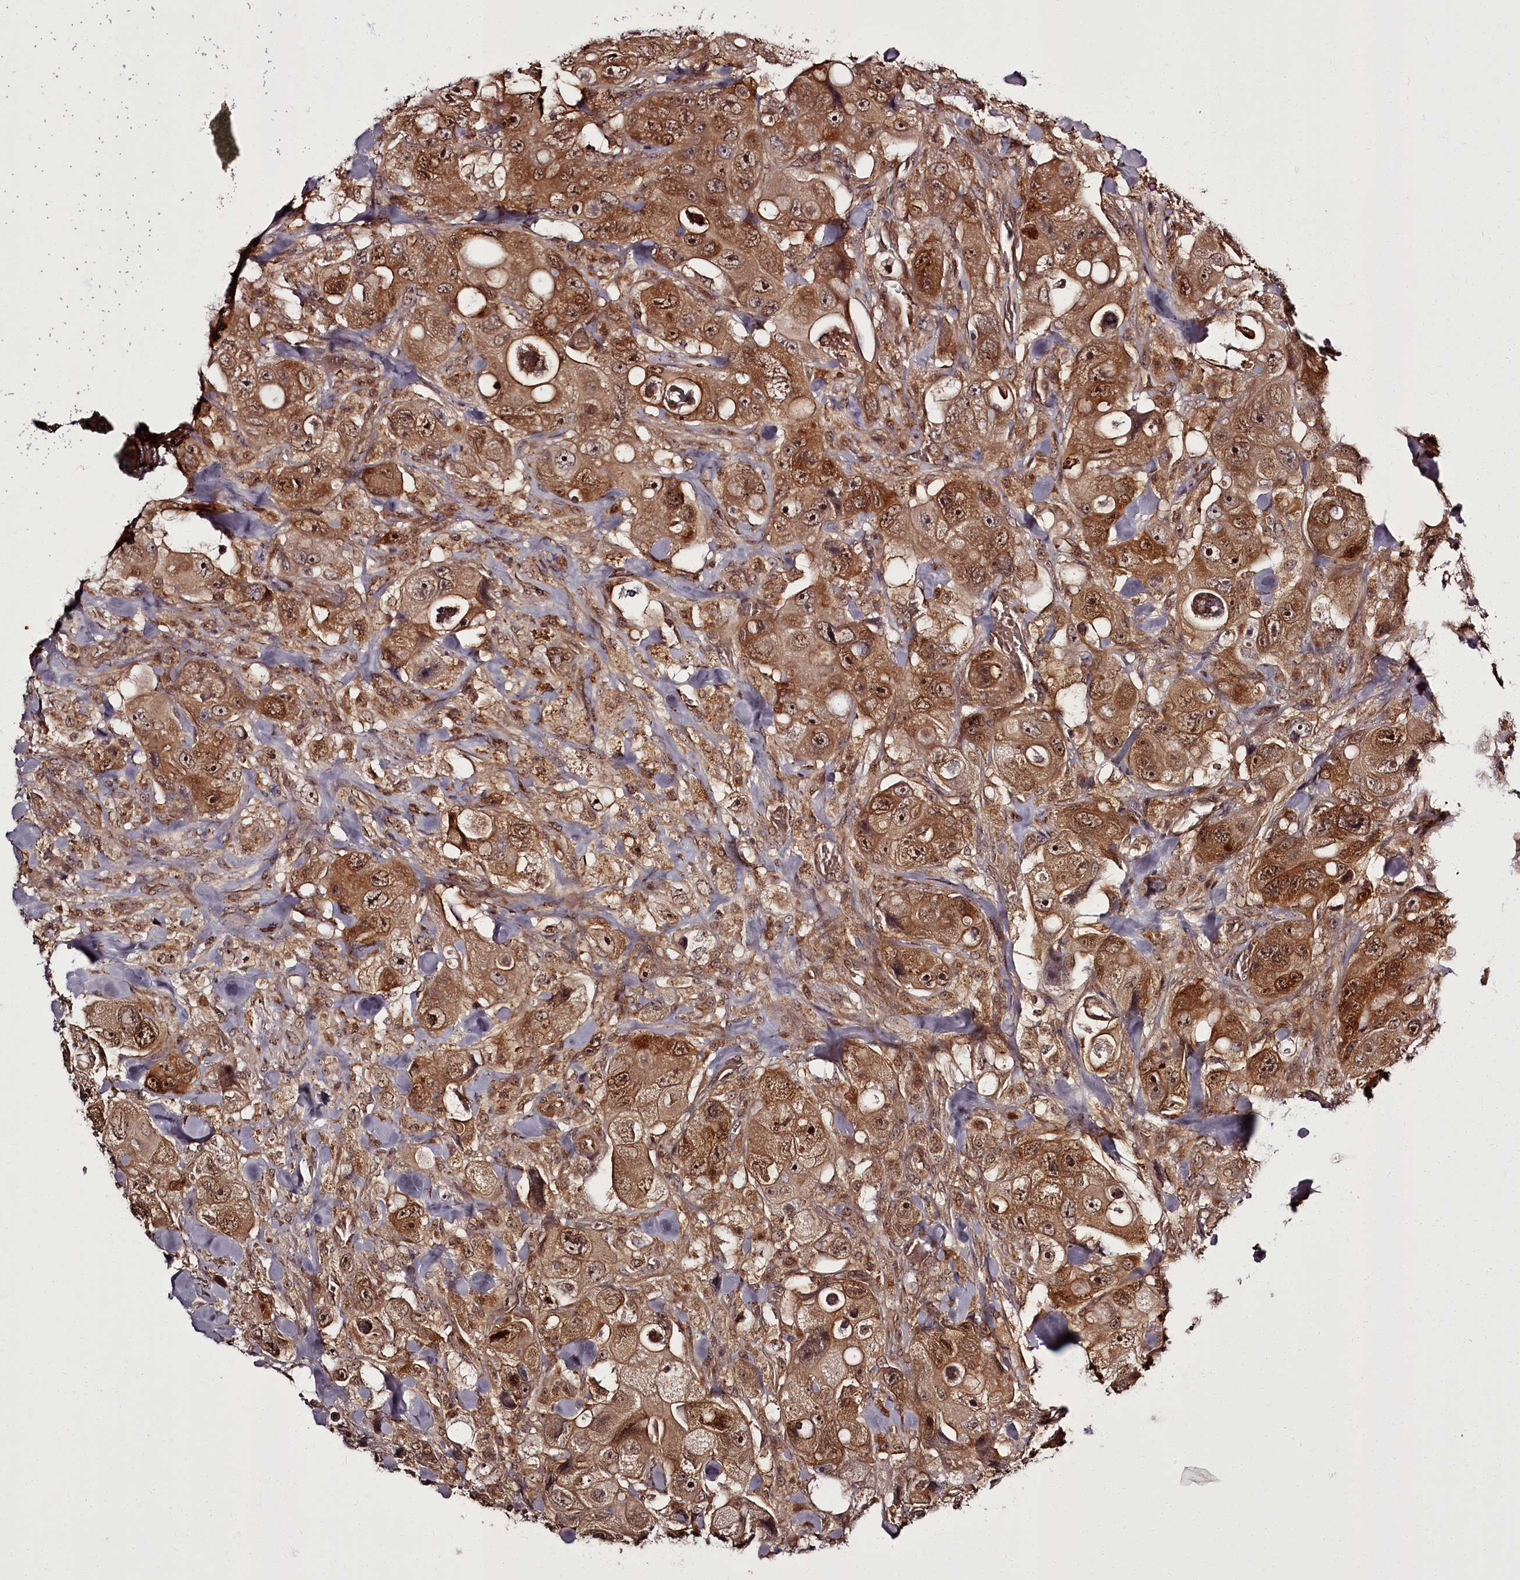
{"staining": {"intensity": "strong", "quantity": ">75%", "location": "cytoplasmic/membranous,nuclear"}, "tissue": "colorectal cancer", "cell_type": "Tumor cells", "image_type": "cancer", "snomed": [{"axis": "morphology", "description": "Adenocarcinoma, NOS"}, {"axis": "topography", "description": "Colon"}], "caption": "Approximately >75% of tumor cells in colorectal cancer (adenocarcinoma) display strong cytoplasmic/membranous and nuclear protein positivity as visualized by brown immunohistochemical staining.", "gene": "PCBP2", "patient": {"sex": "female", "age": 46}}